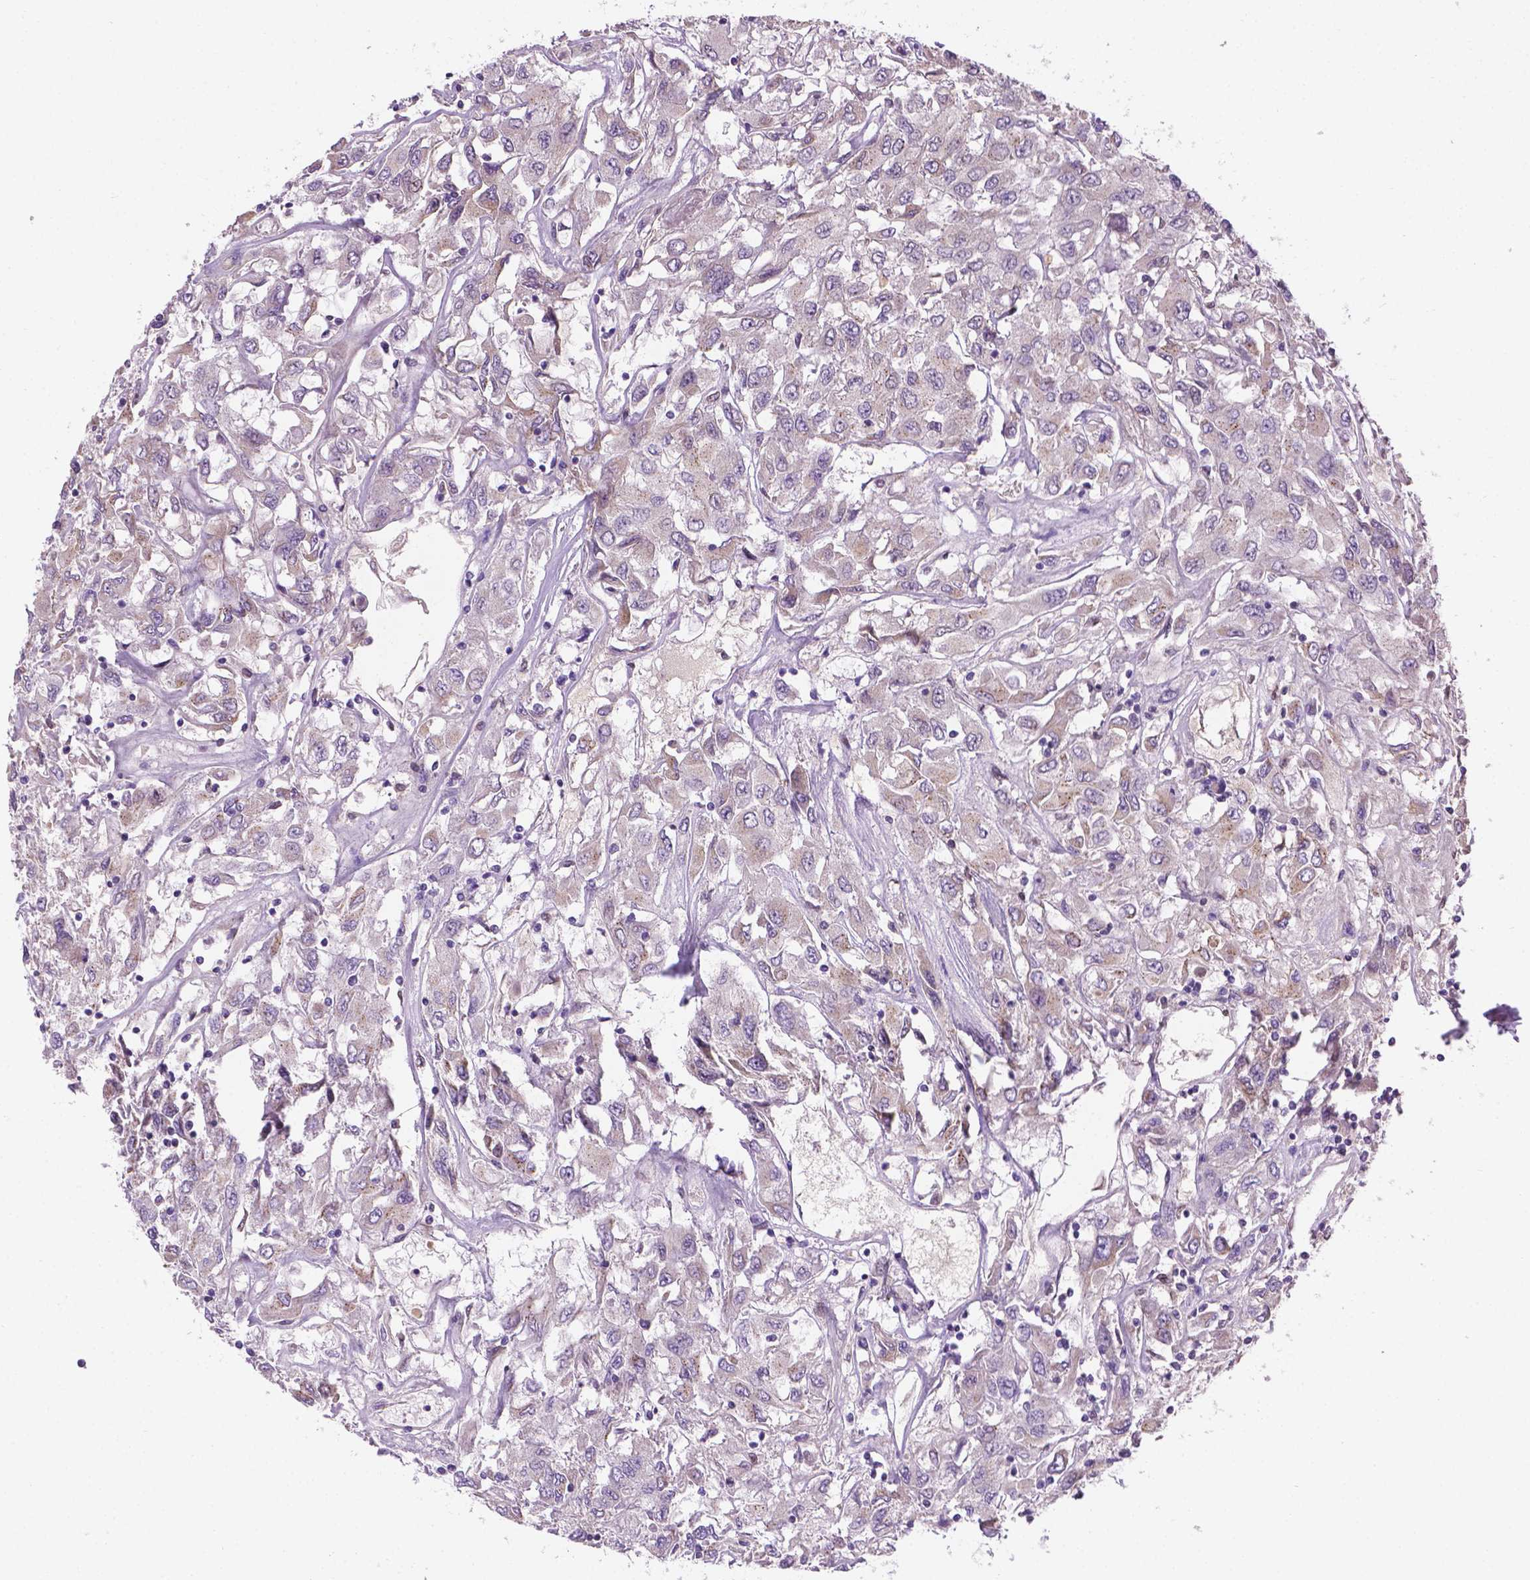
{"staining": {"intensity": "negative", "quantity": "none", "location": "none"}, "tissue": "renal cancer", "cell_type": "Tumor cells", "image_type": "cancer", "snomed": [{"axis": "morphology", "description": "Adenocarcinoma, NOS"}, {"axis": "topography", "description": "Kidney"}], "caption": "Tumor cells are negative for protein expression in human renal adenocarcinoma.", "gene": "IRF6", "patient": {"sex": "female", "age": 76}}